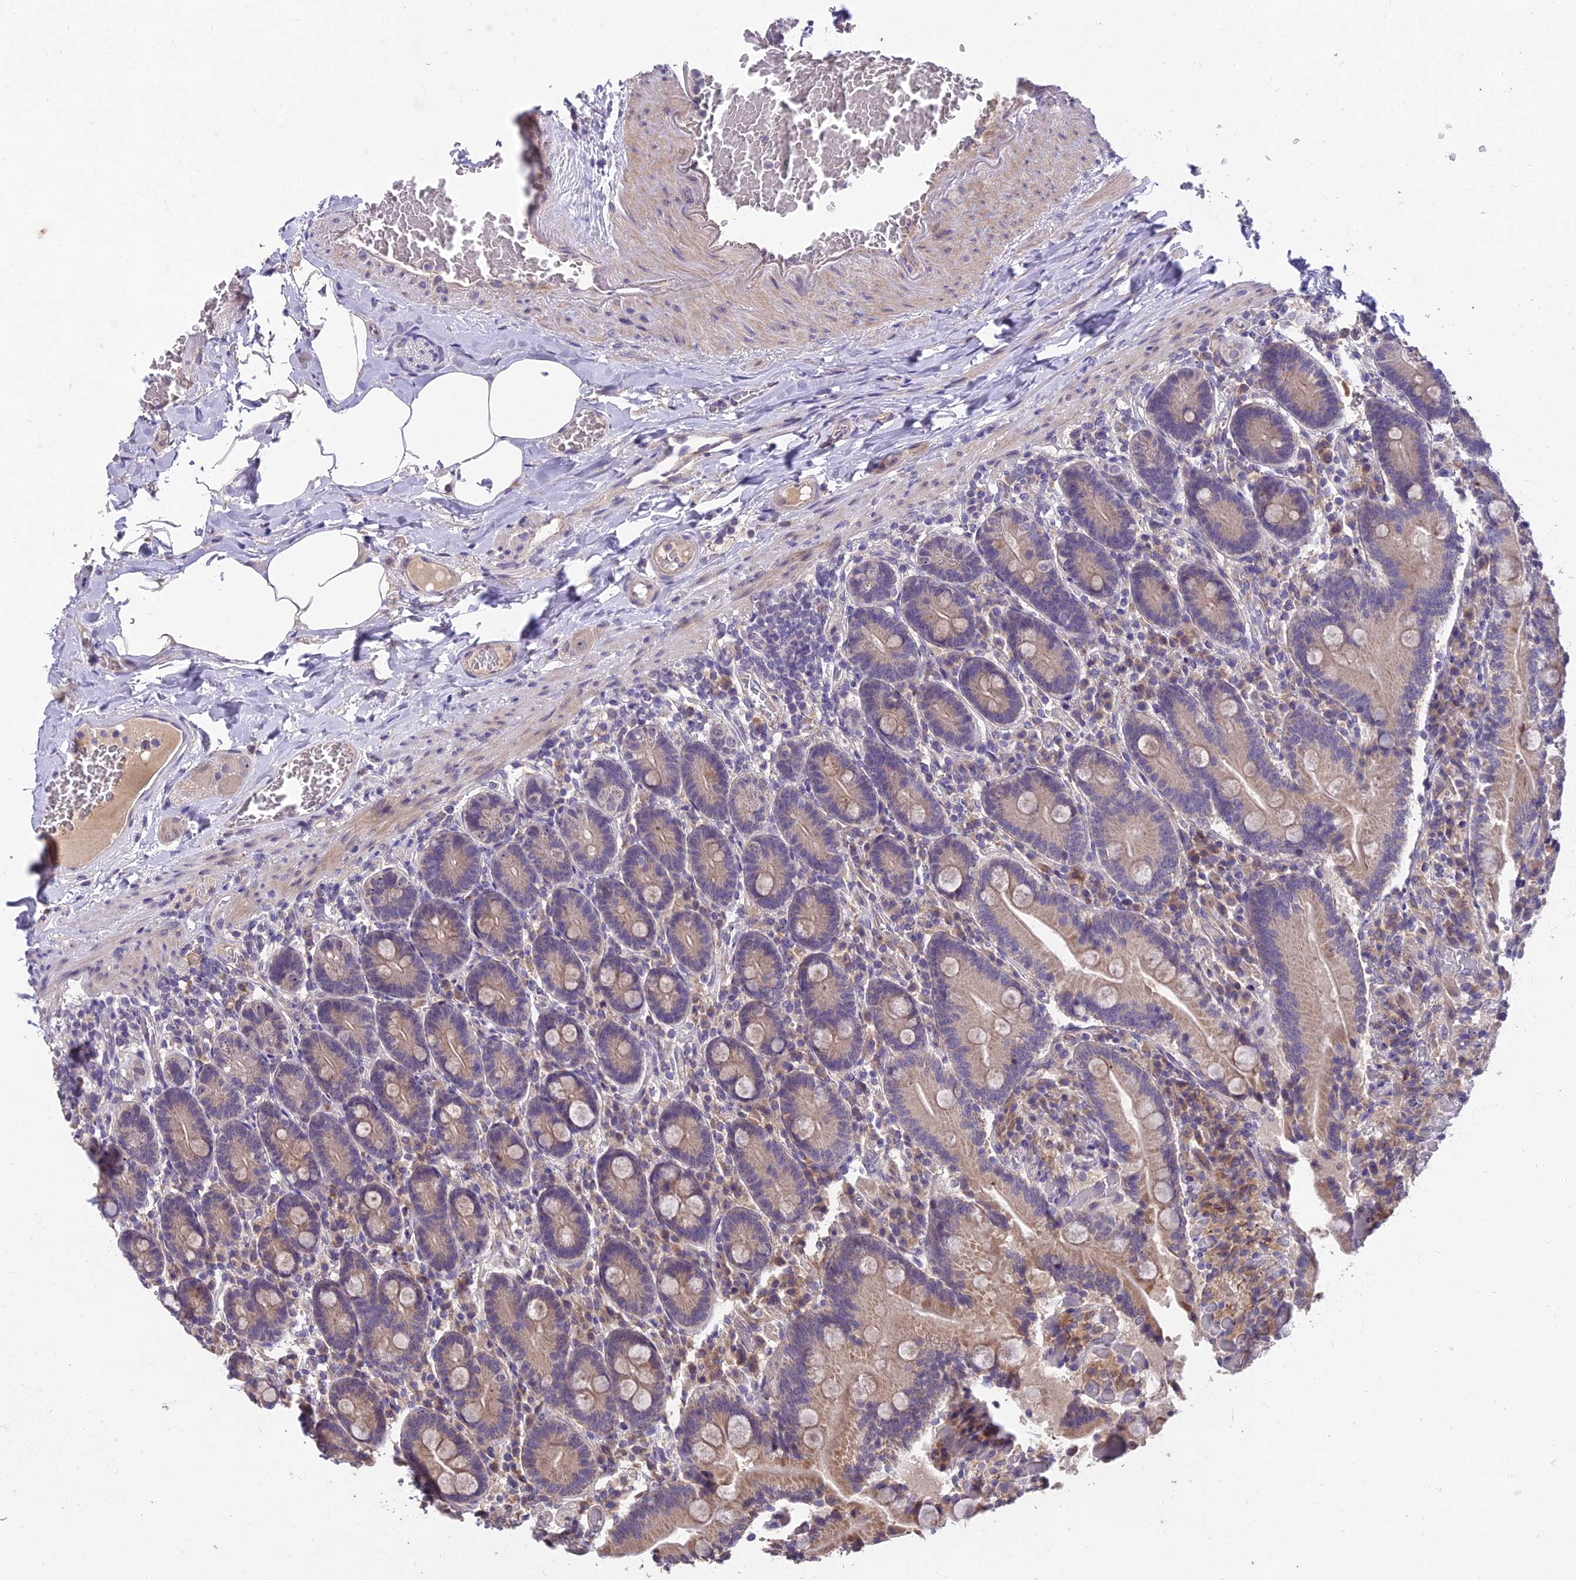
{"staining": {"intensity": "moderate", "quantity": "25%-75%", "location": "cytoplasmic/membranous"}, "tissue": "duodenum", "cell_type": "Glandular cells", "image_type": "normal", "snomed": [{"axis": "morphology", "description": "Normal tissue, NOS"}, {"axis": "topography", "description": "Duodenum"}], "caption": "Immunohistochemical staining of normal human duodenum exhibits medium levels of moderate cytoplasmic/membranous expression in approximately 25%-75% of glandular cells. (Stains: DAB (3,3'-diaminobenzidine) in brown, nuclei in blue, Microscopy: brightfield microscopy at high magnification).", "gene": "ZNF333", "patient": {"sex": "female", "age": 62}}